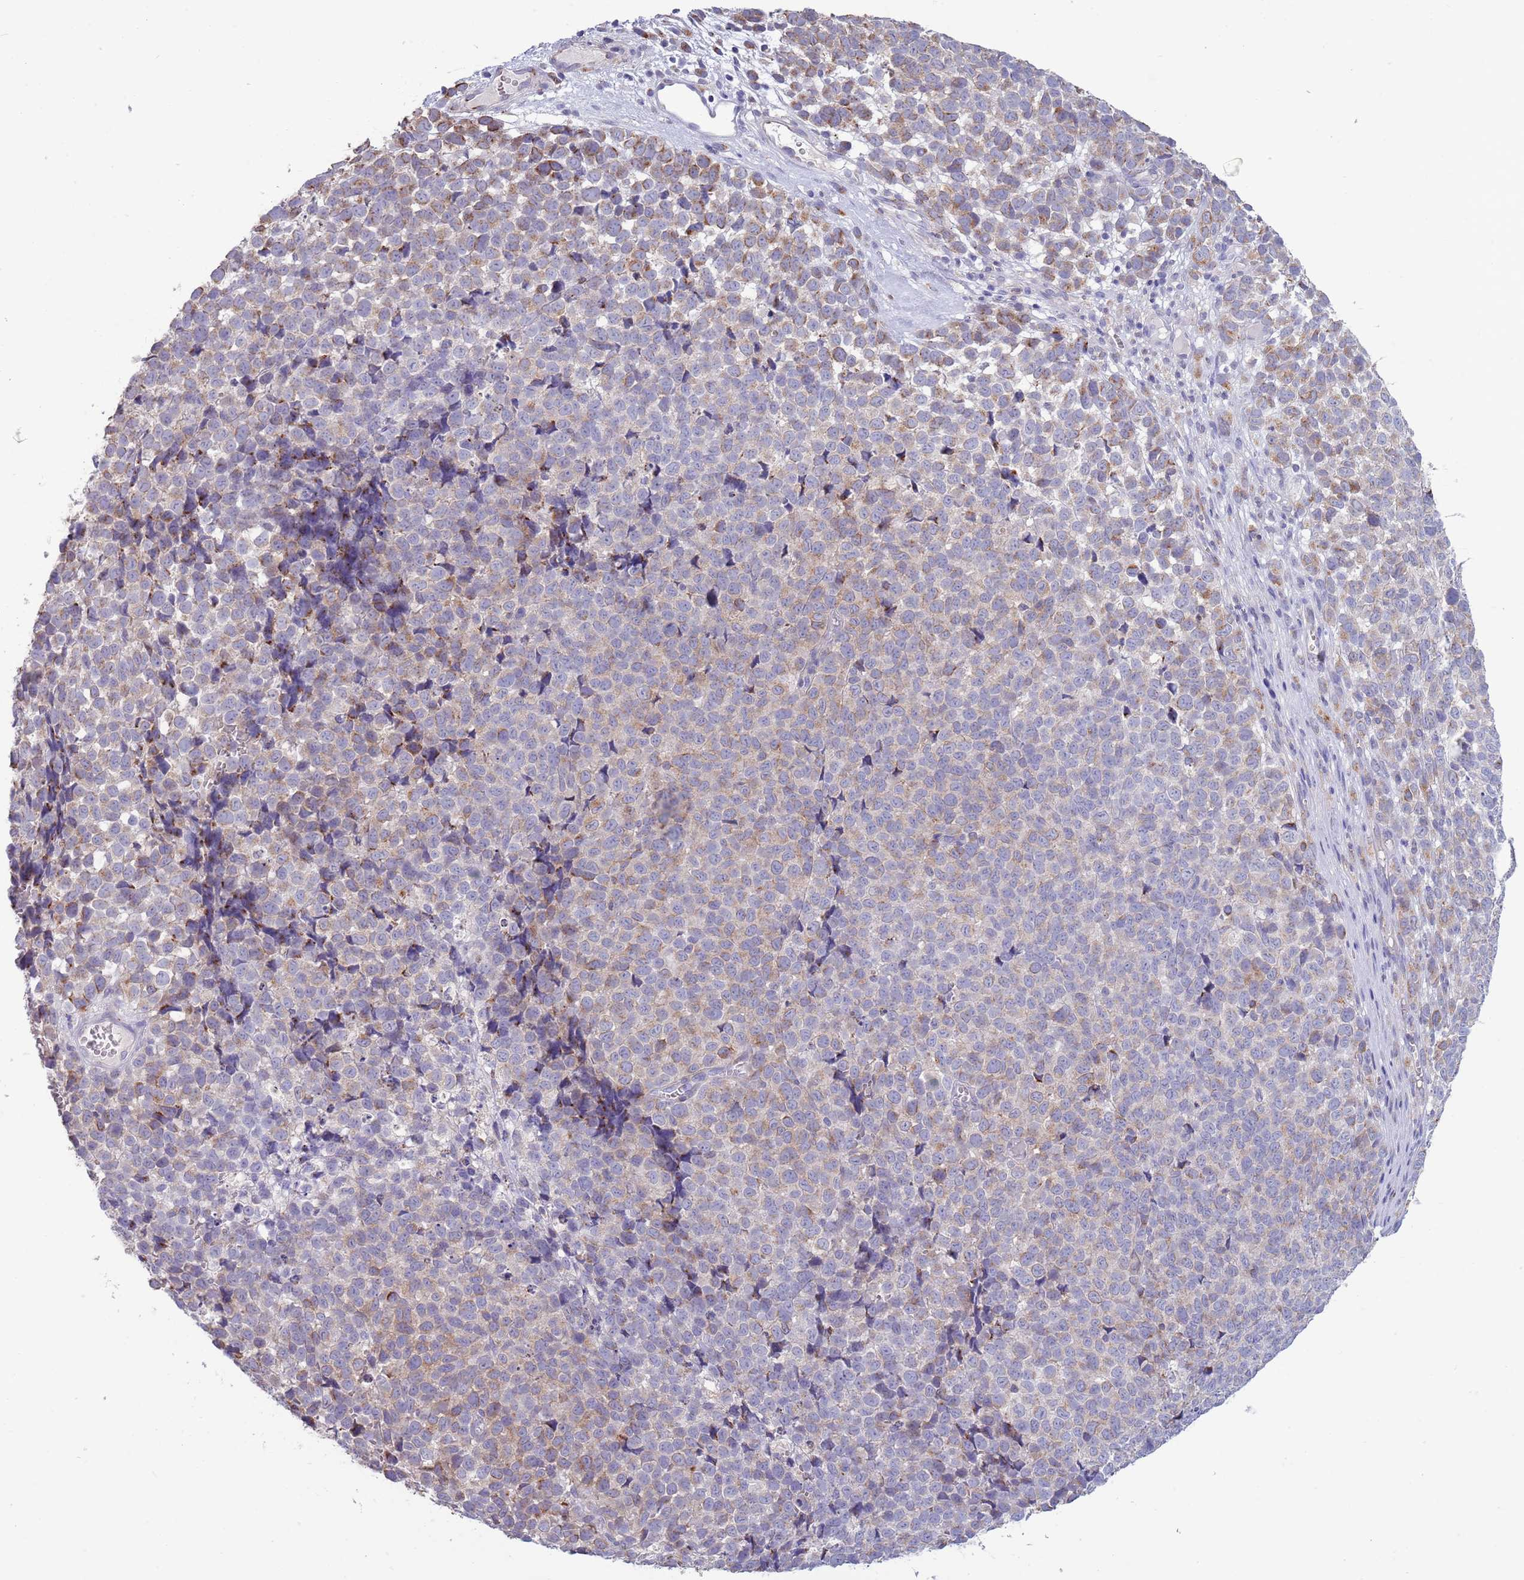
{"staining": {"intensity": "strong", "quantity": "<25%", "location": "cytoplasmic/membranous"}, "tissue": "melanoma", "cell_type": "Tumor cells", "image_type": "cancer", "snomed": [{"axis": "morphology", "description": "Malignant melanoma, NOS"}, {"axis": "topography", "description": "Nose, NOS"}], "caption": "A micrograph of human malignant melanoma stained for a protein shows strong cytoplasmic/membranous brown staining in tumor cells.", "gene": "ACSBG1", "patient": {"sex": "female", "age": 48}}